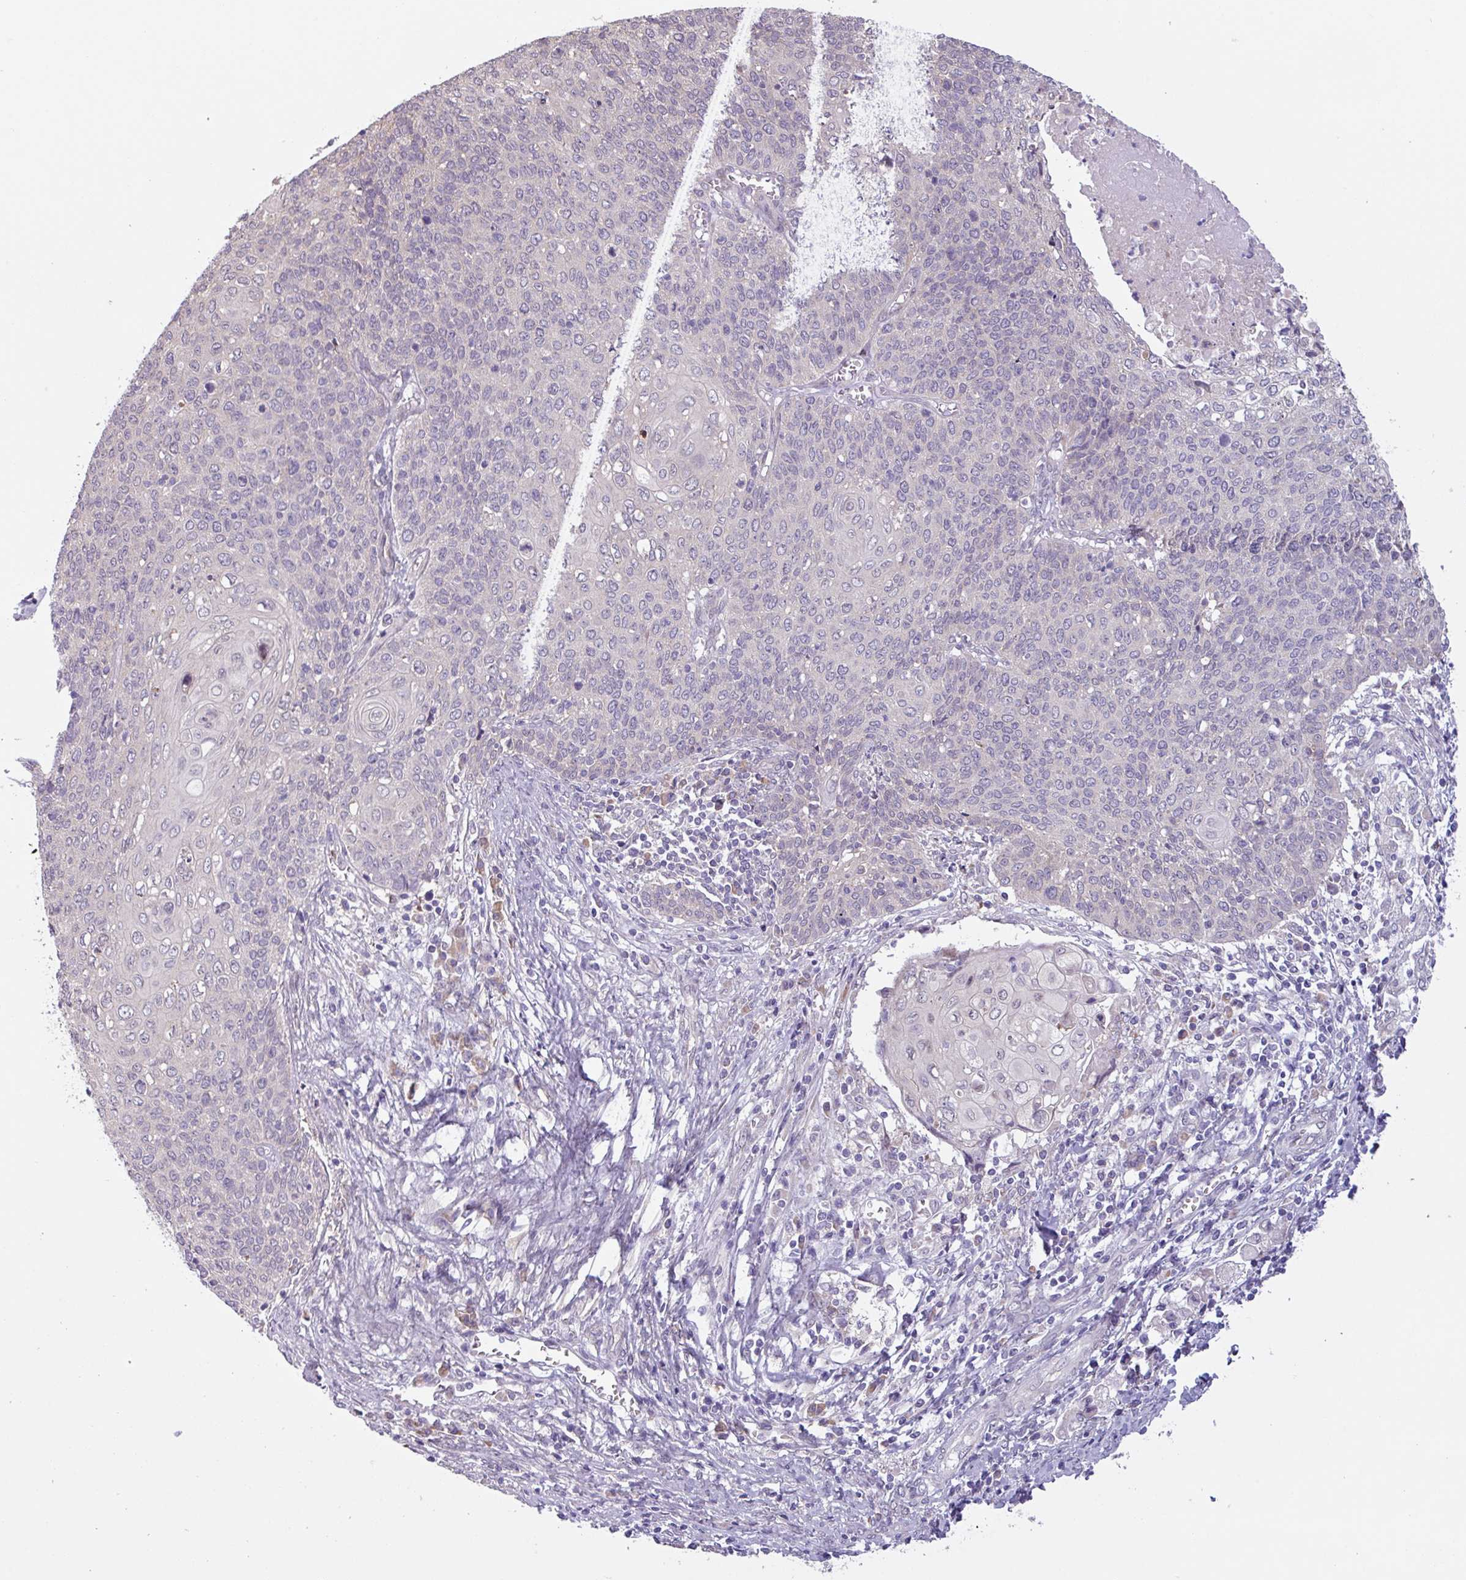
{"staining": {"intensity": "negative", "quantity": "none", "location": "none"}, "tissue": "cervical cancer", "cell_type": "Tumor cells", "image_type": "cancer", "snomed": [{"axis": "morphology", "description": "Squamous cell carcinoma, NOS"}, {"axis": "topography", "description": "Cervix"}], "caption": "Micrograph shows no significant protein expression in tumor cells of squamous cell carcinoma (cervical). (DAB (3,3'-diaminobenzidine) immunohistochemistry (IHC) with hematoxylin counter stain).", "gene": "C20orf27", "patient": {"sex": "female", "age": 39}}